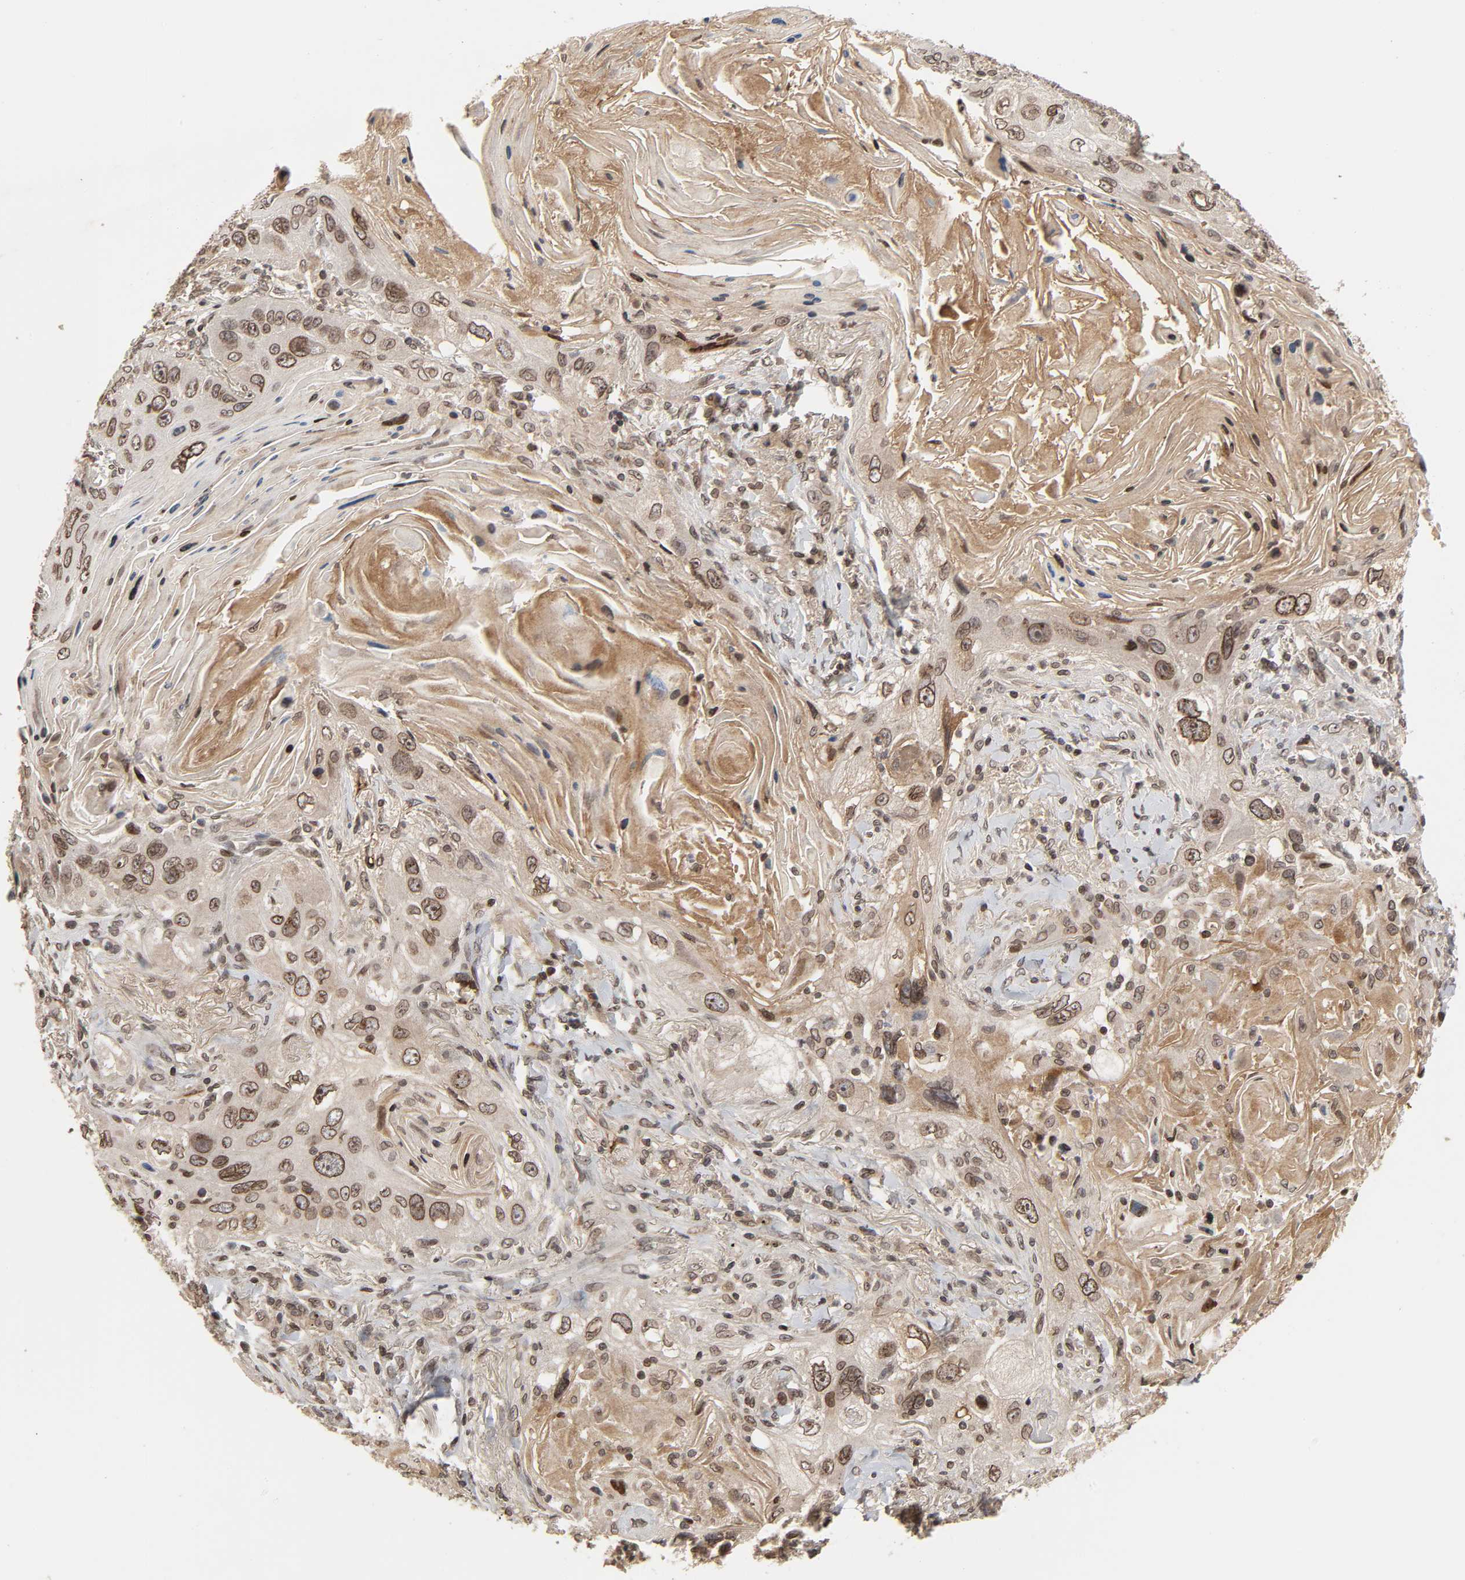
{"staining": {"intensity": "strong", "quantity": ">75%", "location": "cytoplasmic/membranous,nuclear"}, "tissue": "lung cancer", "cell_type": "Tumor cells", "image_type": "cancer", "snomed": [{"axis": "morphology", "description": "Squamous cell carcinoma, NOS"}, {"axis": "topography", "description": "Lung"}], "caption": "A high-resolution photomicrograph shows immunohistochemistry (IHC) staining of squamous cell carcinoma (lung), which displays strong cytoplasmic/membranous and nuclear expression in approximately >75% of tumor cells.", "gene": "CPN2", "patient": {"sex": "female", "age": 67}}